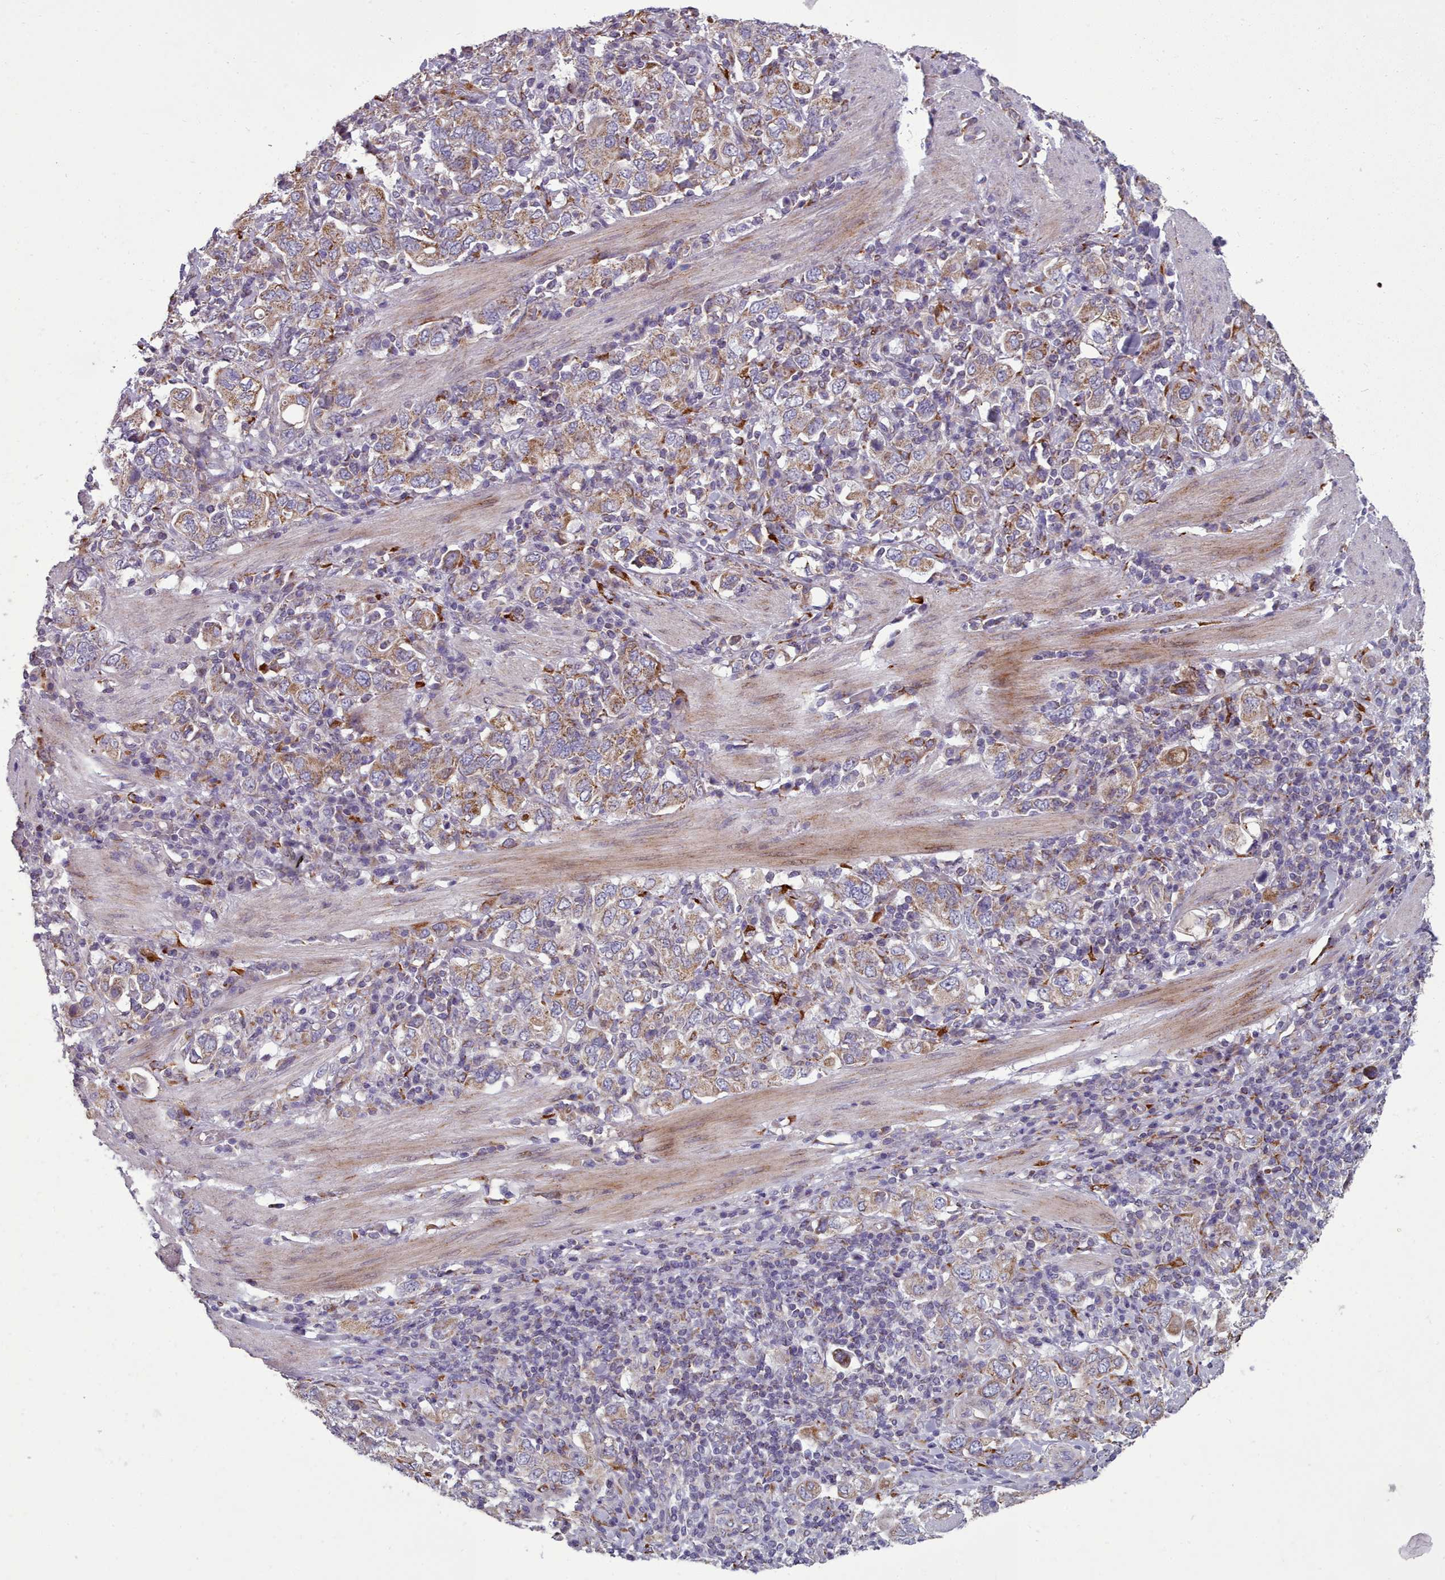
{"staining": {"intensity": "weak", "quantity": ">75%", "location": "cytoplasmic/membranous"}, "tissue": "stomach cancer", "cell_type": "Tumor cells", "image_type": "cancer", "snomed": [{"axis": "morphology", "description": "Adenocarcinoma, NOS"}, {"axis": "topography", "description": "Stomach, upper"}, {"axis": "topography", "description": "Stomach"}], "caption": "Stomach adenocarcinoma was stained to show a protein in brown. There is low levels of weak cytoplasmic/membranous staining in about >75% of tumor cells.", "gene": "FKBP10", "patient": {"sex": "male", "age": 62}}